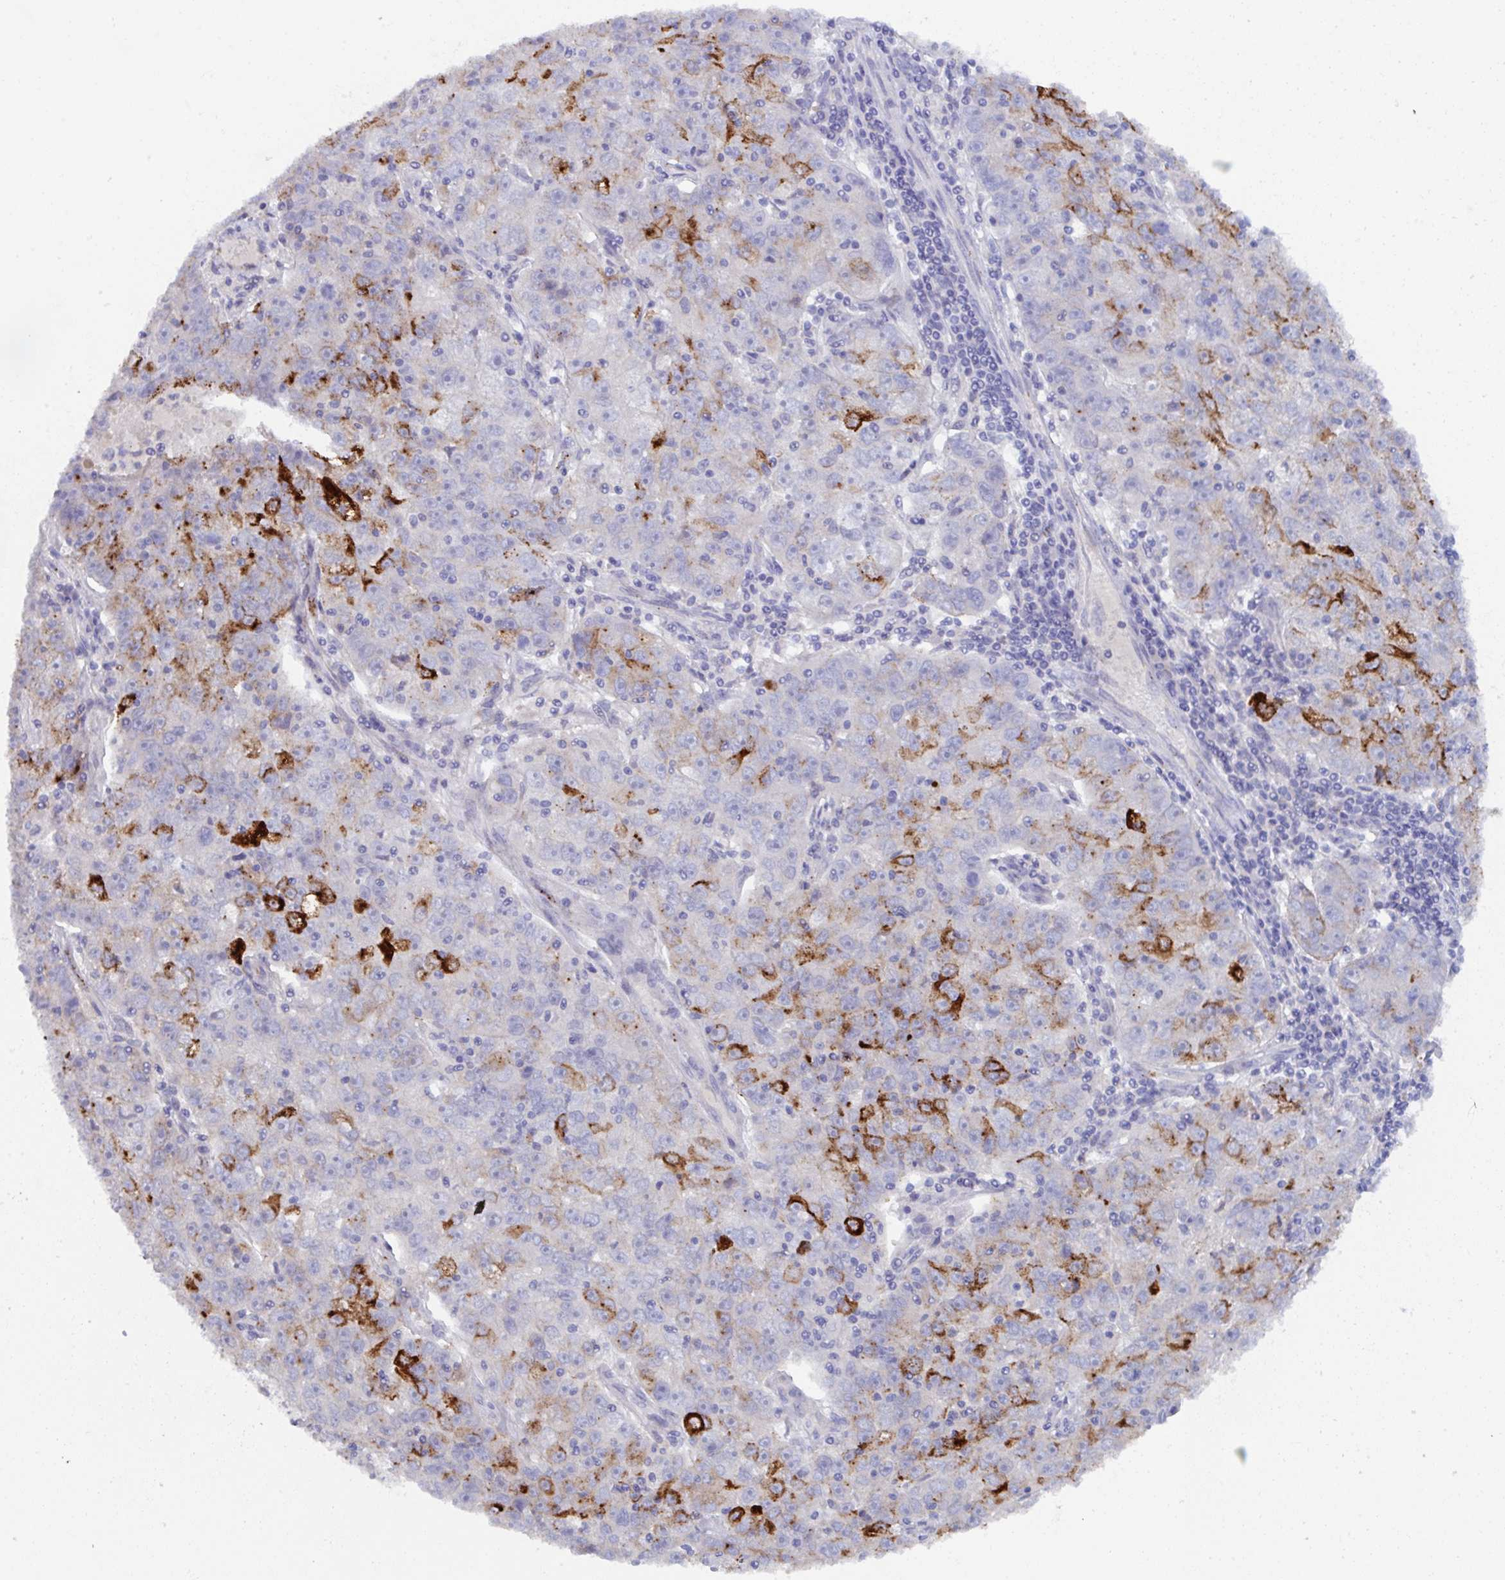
{"staining": {"intensity": "strong", "quantity": "<25%", "location": "cytoplasmic/membranous"}, "tissue": "lung cancer", "cell_type": "Tumor cells", "image_type": "cancer", "snomed": [{"axis": "morphology", "description": "Normal morphology"}, {"axis": "morphology", "description": "Adenocarcinoma, NOS"}, {"axis": "topography", "description": "Lymph node"}, {"axis": "topography", "description": "Lung"}], "caption": "Immunohistochemical staining of human adenocarcinoma (lung) exhibits medium levels of strong cytoplasmic/membranous positivity in about <25% of tumor cells. (IHC, brightfield microscopy, high magnification).", "gene": "KCNK5", "patient": {"sex": "female", "age": 57}}